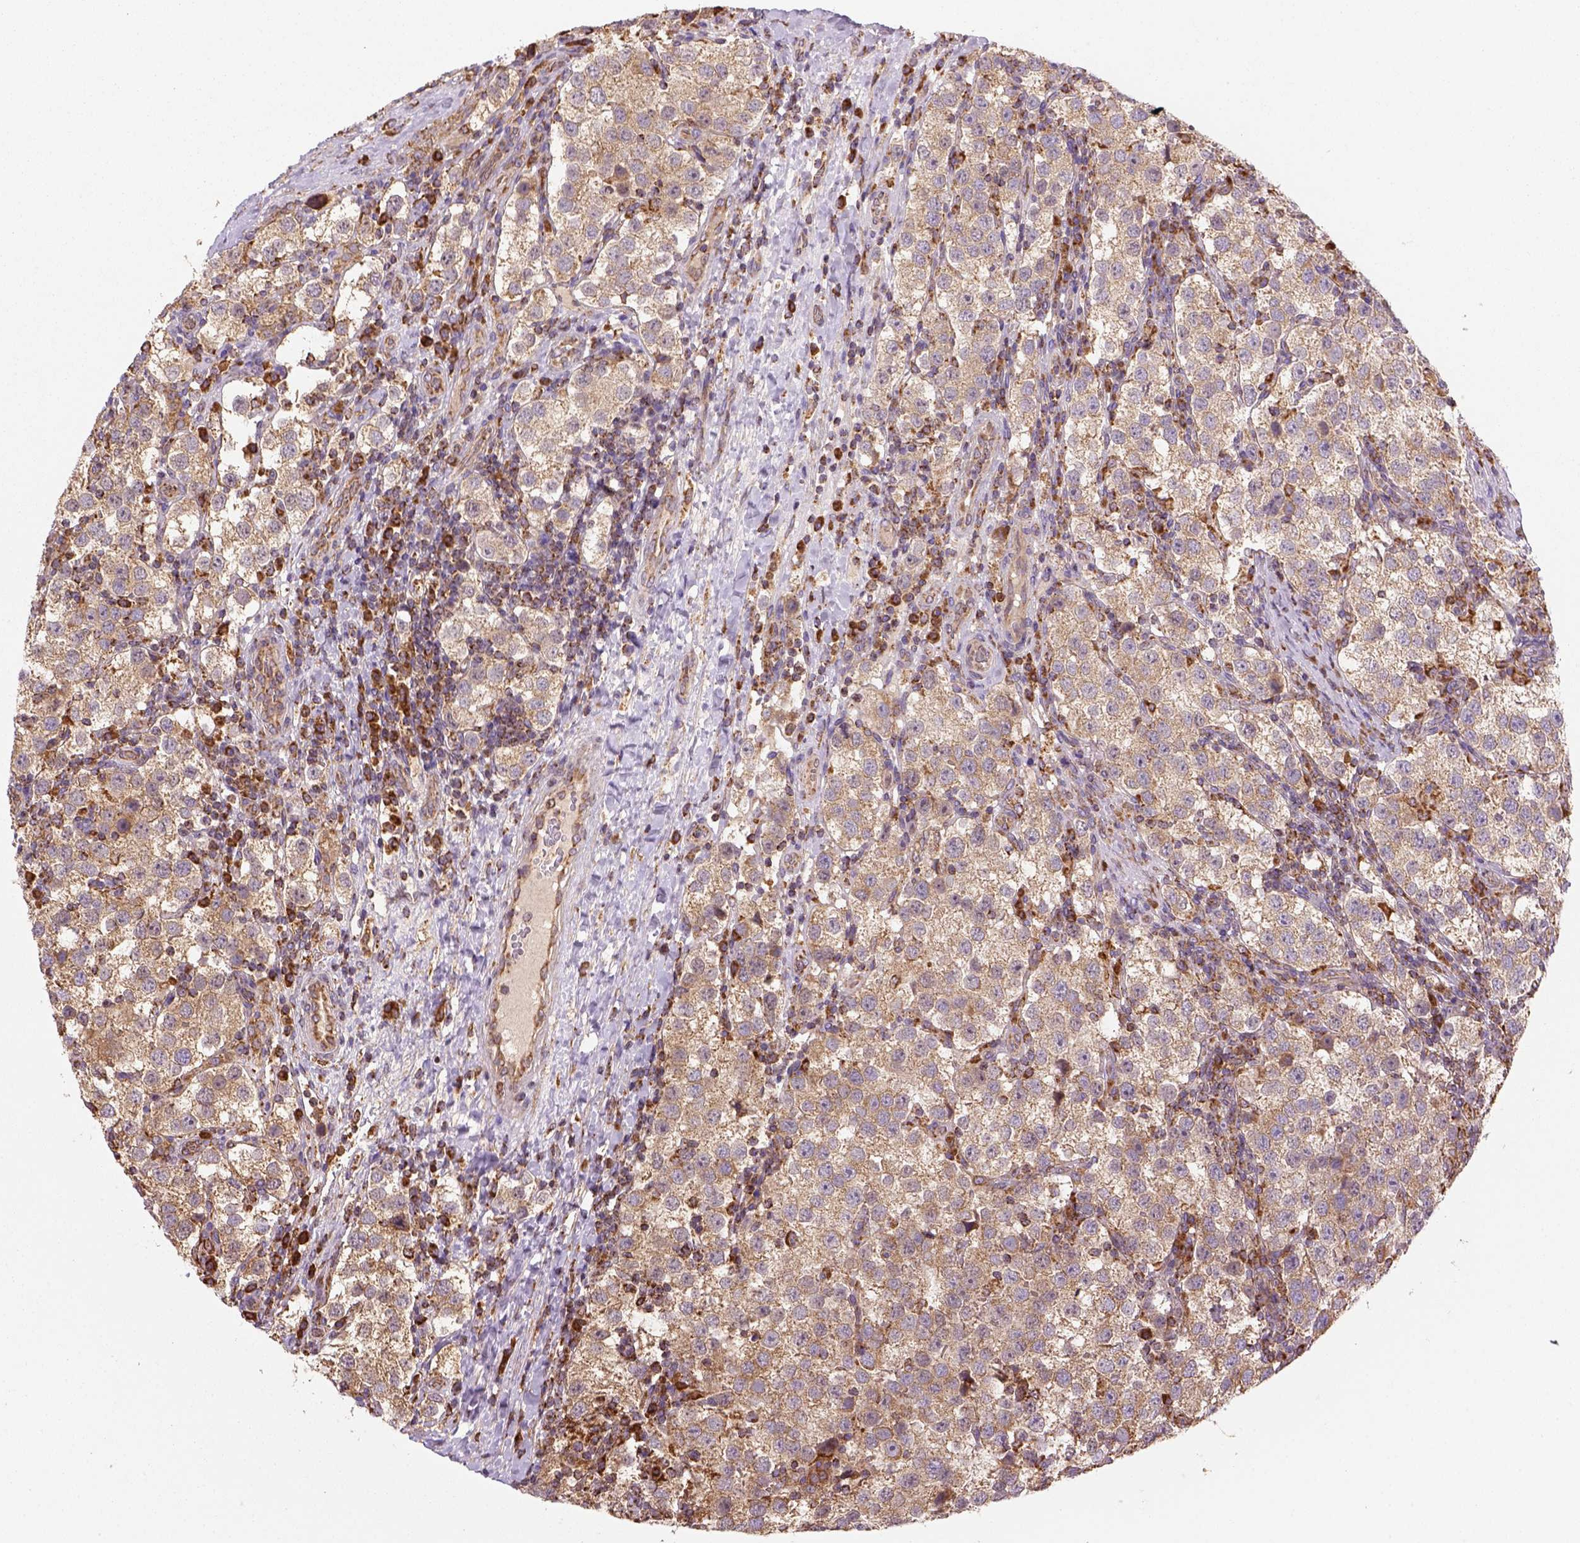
{"staining": {"intensity": "moderate", "quantity": ">75%", "location": "cytoplasmic/membranous"}, "tissue": "testis cancer", "cell_type": "Tumor cells", "image_type": "cancer", "snomed": [{"axis": "morphology", "description": "Seminoma, NOS"}, {"axis": "topography", "description": "Testis"}], "caption": "The photomicrograph demonstrates immunohistochemical staining of testis cancer. There is moderate cytoplasmic/membranous expression is appreciated in about >75% of tumor cells.", "gene": "MAPK8IP3", "patient": {"sex": "male", "age": 37}}